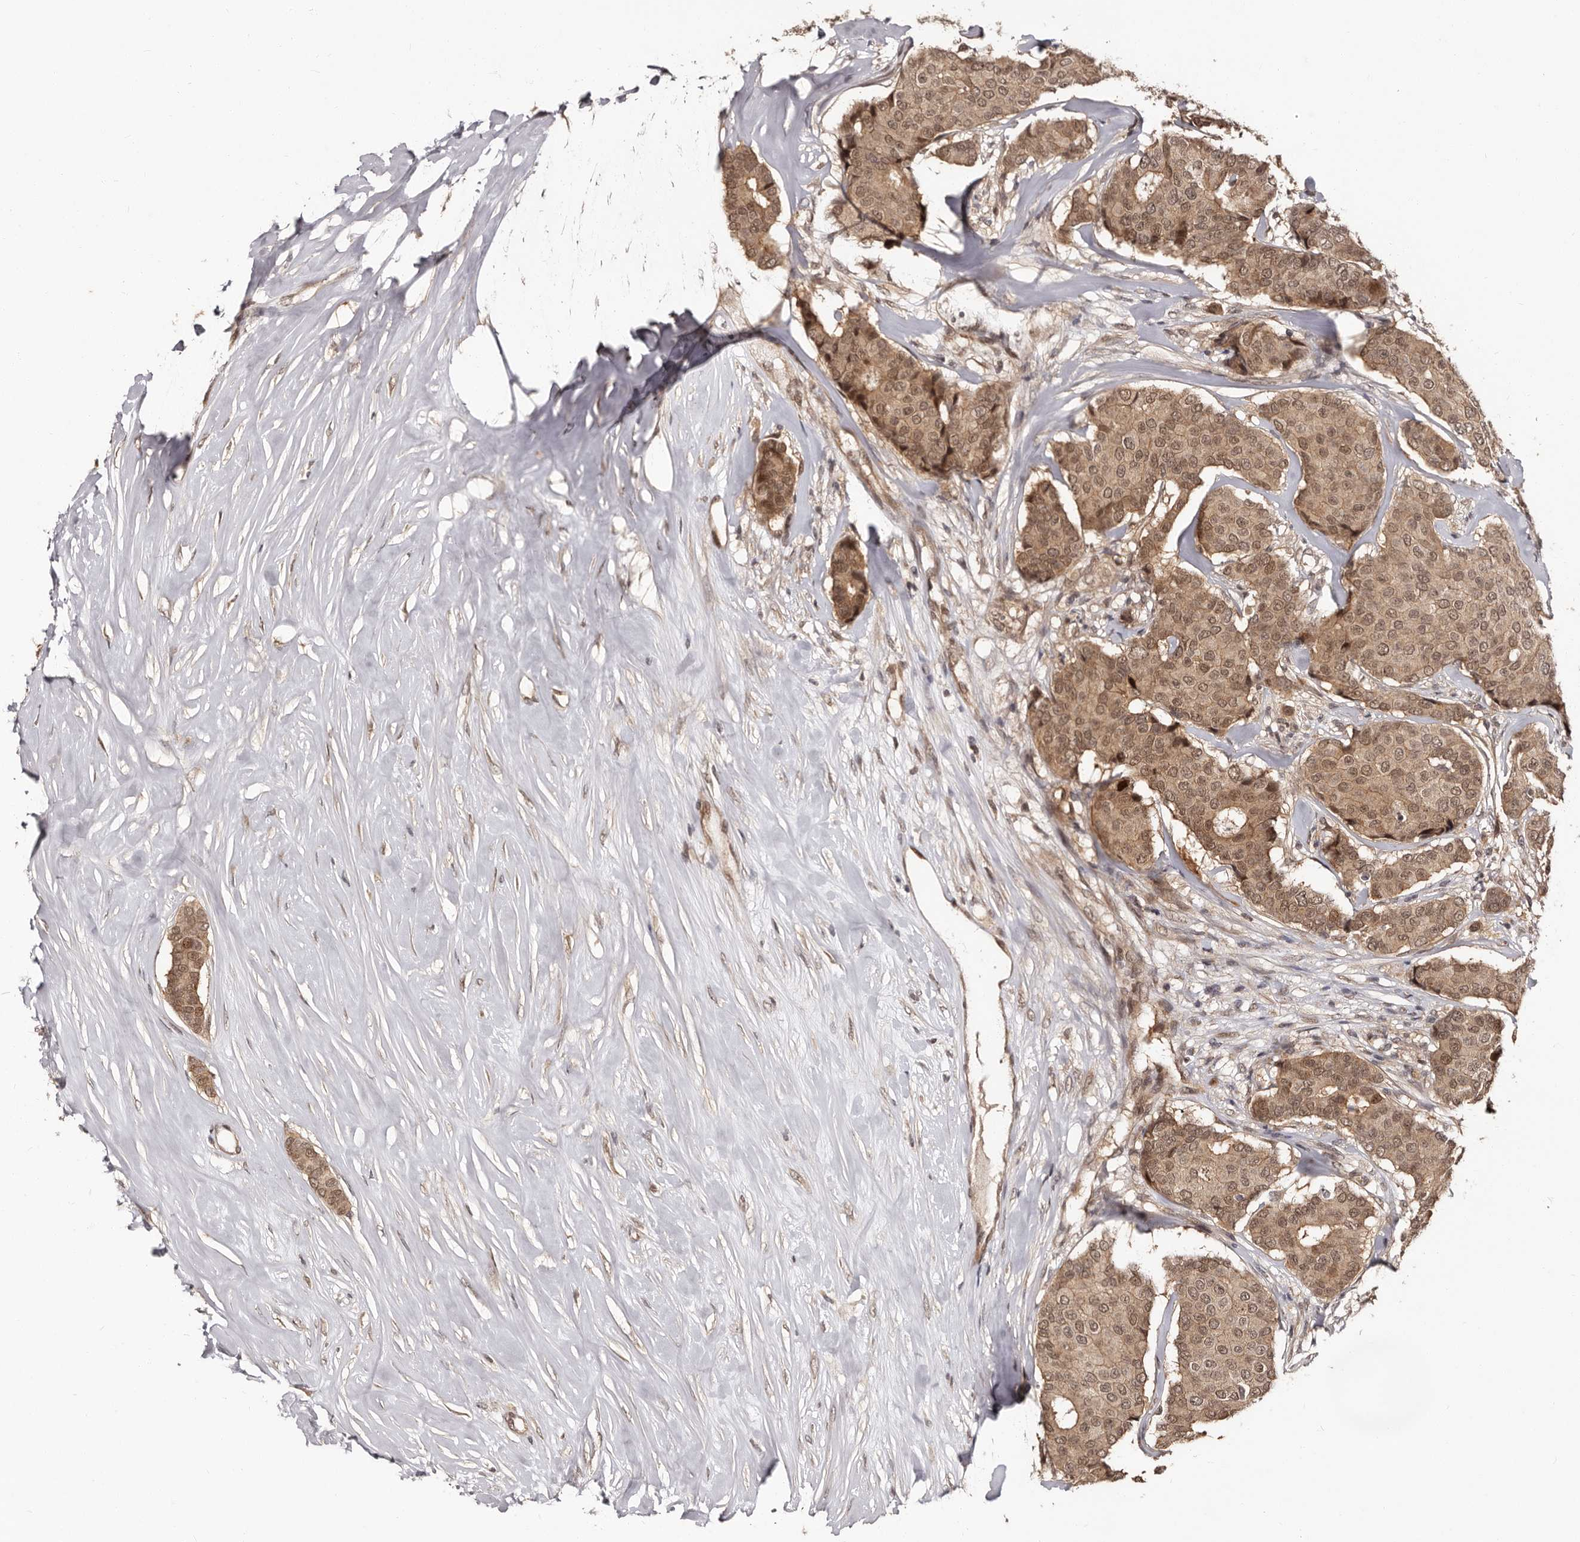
{"staining": {"intensity": "moderate", "quantity": ">75%", "location": "cytoplasmic/membranous,nuclear"}, "tissue": "breast cancer", "cell_type": "Tumor cells", "image_type": "cancer", "snomed": [{"axis": "morphology", "description": "Duct carcinoma"}, {"axis": "topography", "description": "Breast"}], "caption": "Immunohistochemistry staining of breast cancer (invasive ductal carcinoma), which demonstrates medium levels of moderate cytoplasmic/membranous and nuclear positivity in approximately >75% of tumor cells indicating moderate cytoplasmic/membranous and nuclear protein expression. The staining was performed using DAB (3,3'-diaminobenzidine) (brown) for protein detection and nuclei were counterstained in hematoxylin (blue).", "gene": "TBC1D22B", "patient": {"sex": "female", "age": 75}}